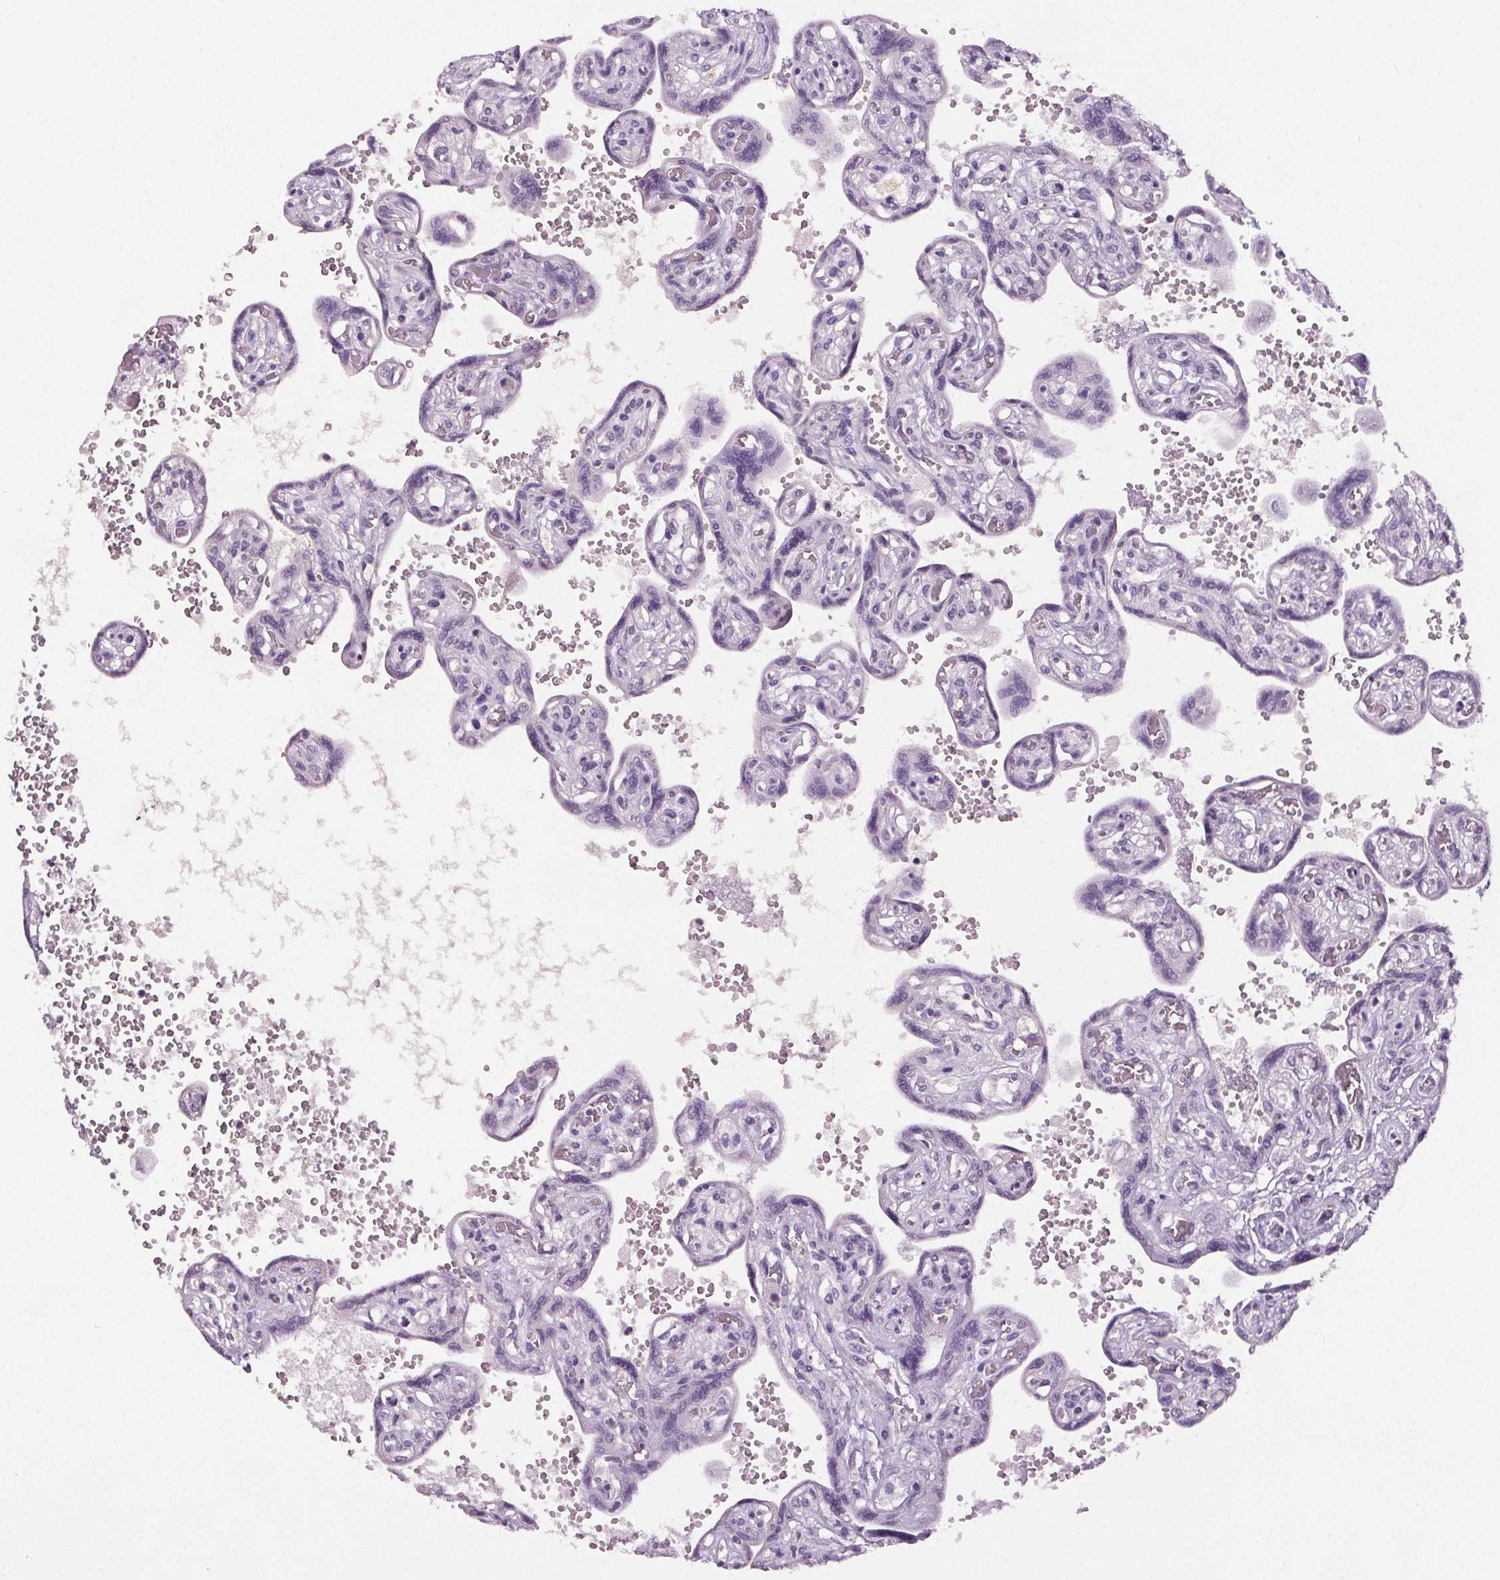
{"staining": {"intensity": "negative", "quantity": "none", "location": "none"}, "tissue": "placenta", "cell_type": "Decidual cells", "image_type": "normal", "snomed": [{"axis": "morphology", "description": "Normal tissue, NOS"}, {"axis": "topography", "description": "Placenta"}], "caption": "IHC of normal human placenta demonstrates no positivity in decidual cells.", "gene": "GPIHBP1", "patient": {"sex": "female", "age": 32}}